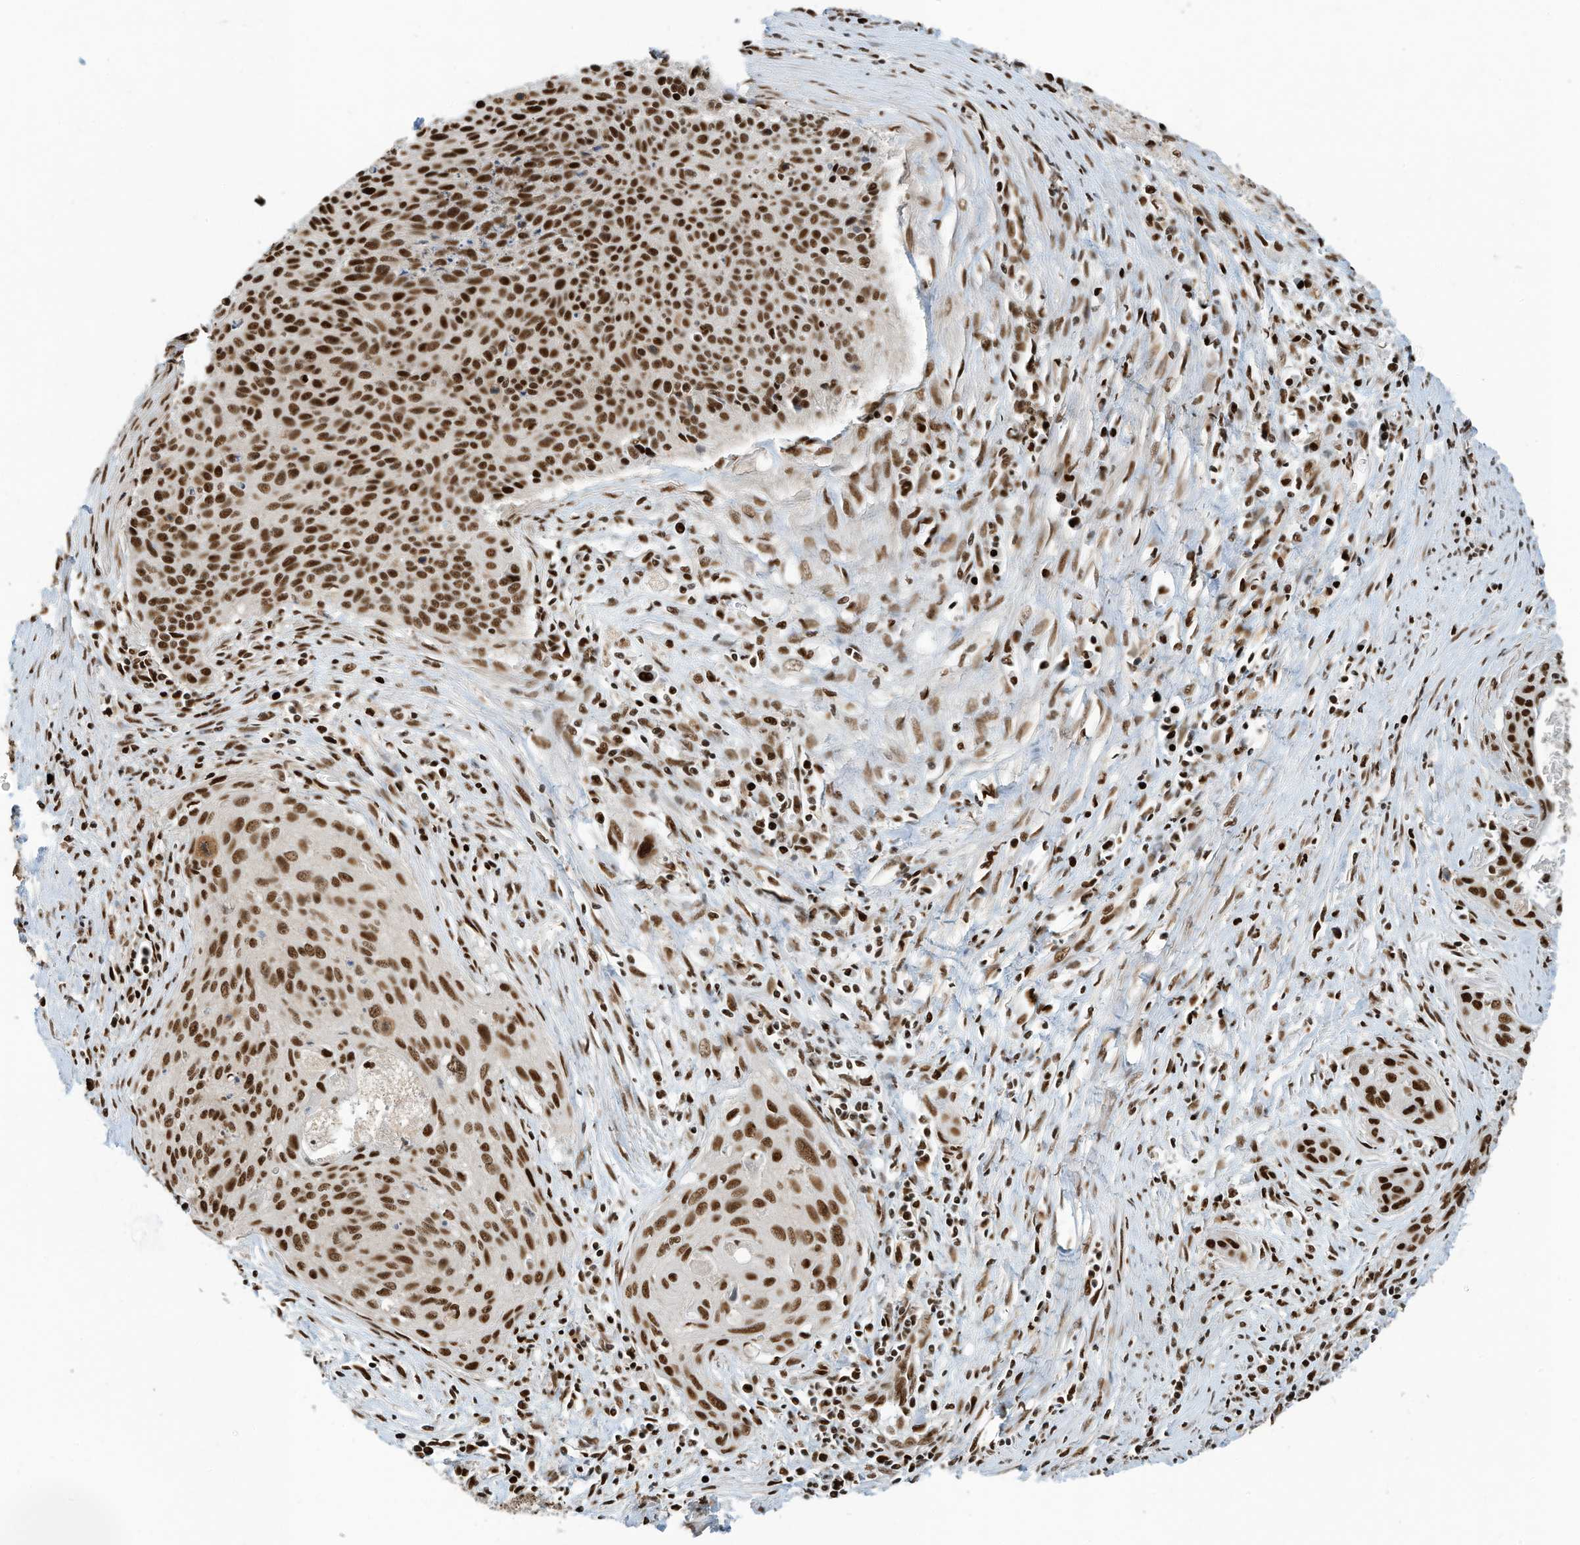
{"staining": {"intensity": "strong", "quantity": ">75%", "location": "nuclear"}, "tissue": "cervical cancer", "cell_type": "Tumor cells", "image_type": "cancer", "snomed": [{"axis": "morphology", "description": "Squamous cell carcinoma, NOS"}, {"axis": "topography", "description": "Cervix"}], "caption": "Cervical cancer stained for a protein (brown) reveals strong nuclear positive expression in about >75% of tumor cells.", "gene": "SAMD15", "patient": {"sex": "female", "age": 55}}